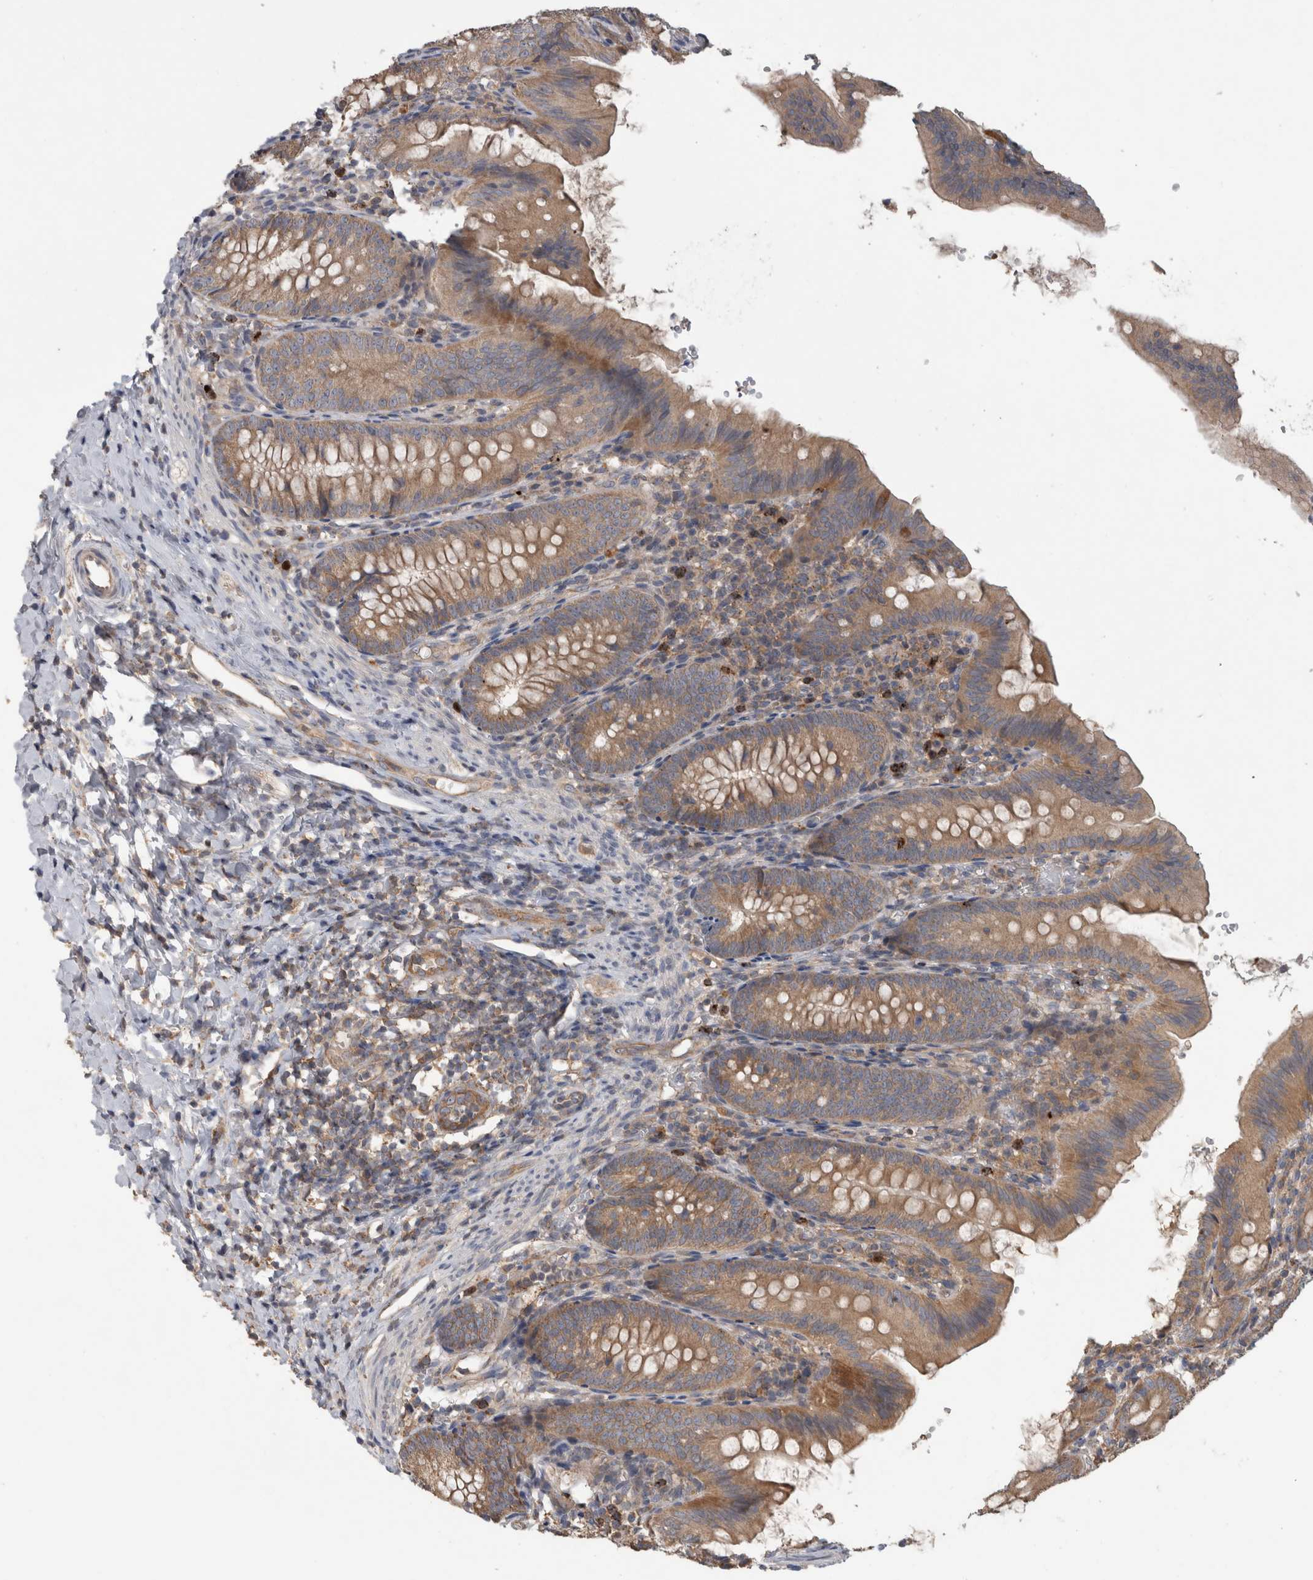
{"staining": {"intensity": "moderate", "quantity": "<25%", "location": "cytoplasmic/membranous"}, "tissue": "appendix", "cell_type": "Glandular cells", "image_type": "normal", "snomed": [{"axis": "morphology", "description": "Normal tissue, NOS"}, {"axis": "topography", "description": "Appendix"}], "caption": "A brown stain highlights moderate cytoplasmic/membranous expression of a protein in glandular cells of normal human appendix. Using DAB (3,3'-diaminobenzidine) (brown) and hematoxylin (blue) stains, captured at high magnification using brightfield microscopy.", "gene": "TARBP1", "patient": {"sex": "male", "age": 1}}